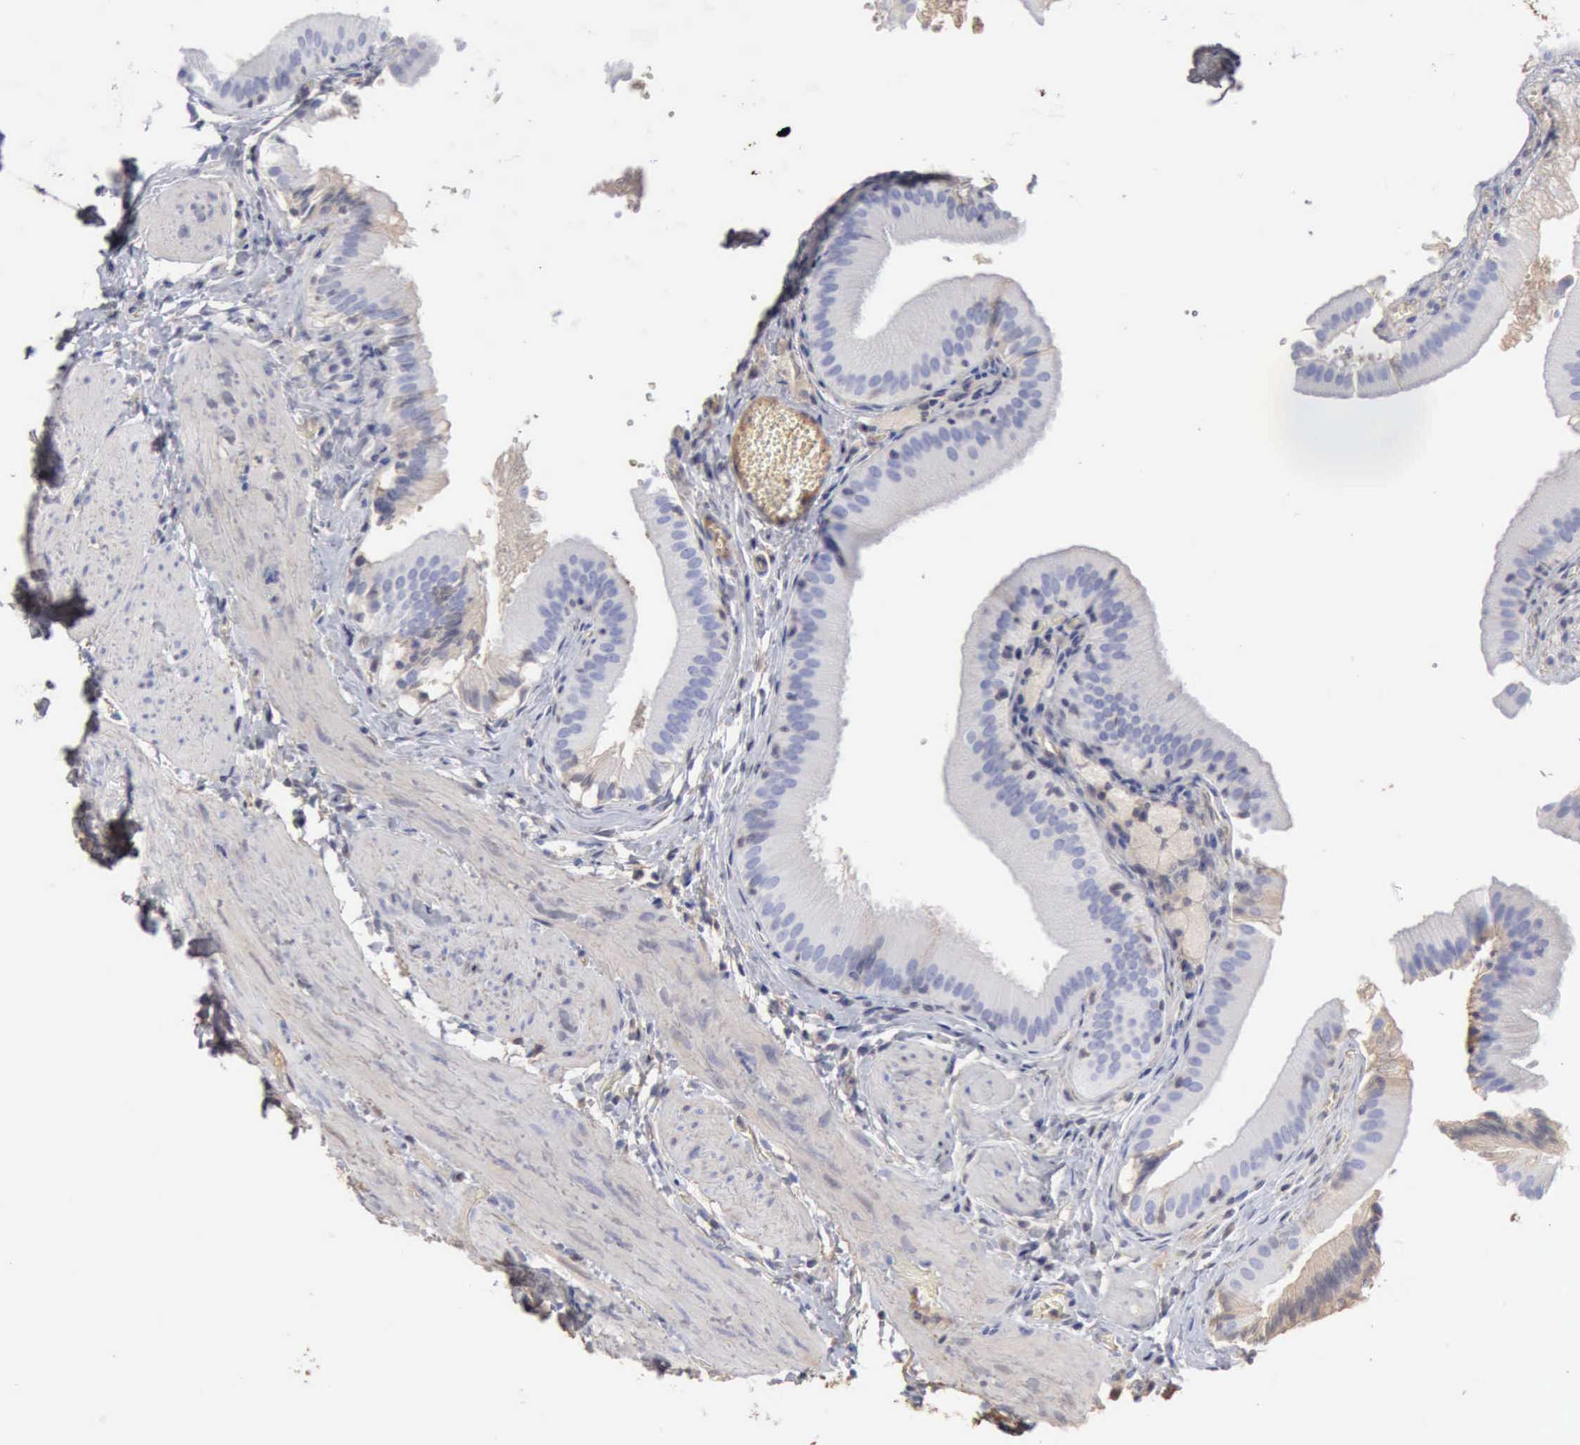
{"staining": {"intensity": "negative", "quantity": "none", "location": "none"}, "tissue": "gallbladder", "cell_type": "Glandular cells", "image_type": "normal", "snomed": [{"axis": "morphology", "description": "Normal tissue, NOS"}, {"axis": "topography", "description": "Gallbladder"}], "caption": "The immunohistochemistry image has no significant positivity in glandular cells of gallbladder. Brightfield microscopy of immunohistochemistry (IHC) stained with DAB (brown) and hematoxylin (blue), captured at high magnification.", "gene": "SERPINA1", "patient": {"sex": "female", "age": 24}}